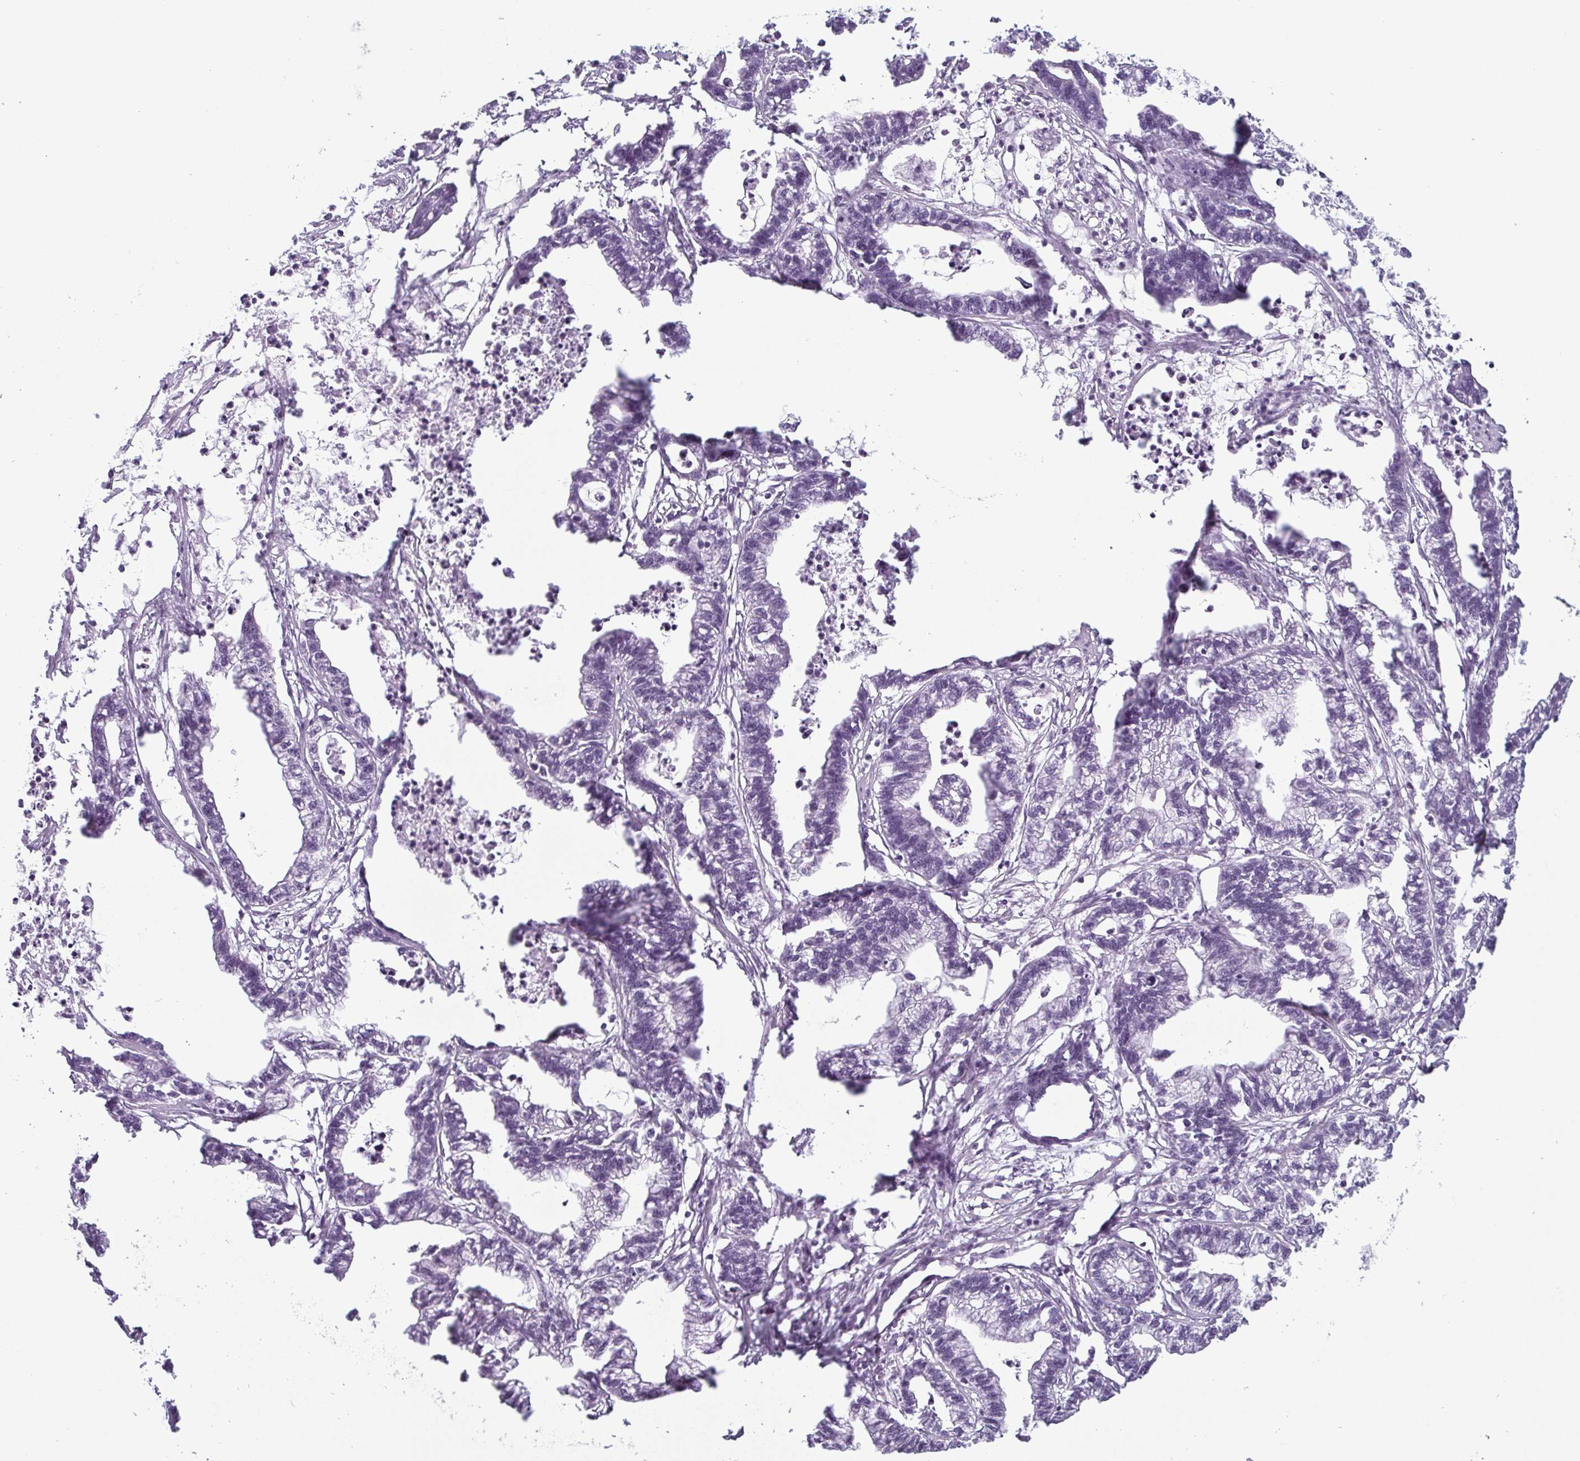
{"staining": {"intensity": "negative", "quantity": "none", "location": "none"}, "tissue": "stomach cancer", "cell_type": "Tumor cells", "image_type": "cancer", "snomed": [{"axis": "morphology", "description": "Adenocarcinoma, NOS"}, {"axis": "topography", "description": "Stomach"}], "caption": "Immunohistochemistry photomicrograph of neoplastic tissue: stomach cancer (adenocarcinoma) stained with DAB (3,3'-diaminobenzidine) shows no significant protein expression in tumor cells.", "gene": "KRT78", "patient": {"sex": "male", "age": 83}}